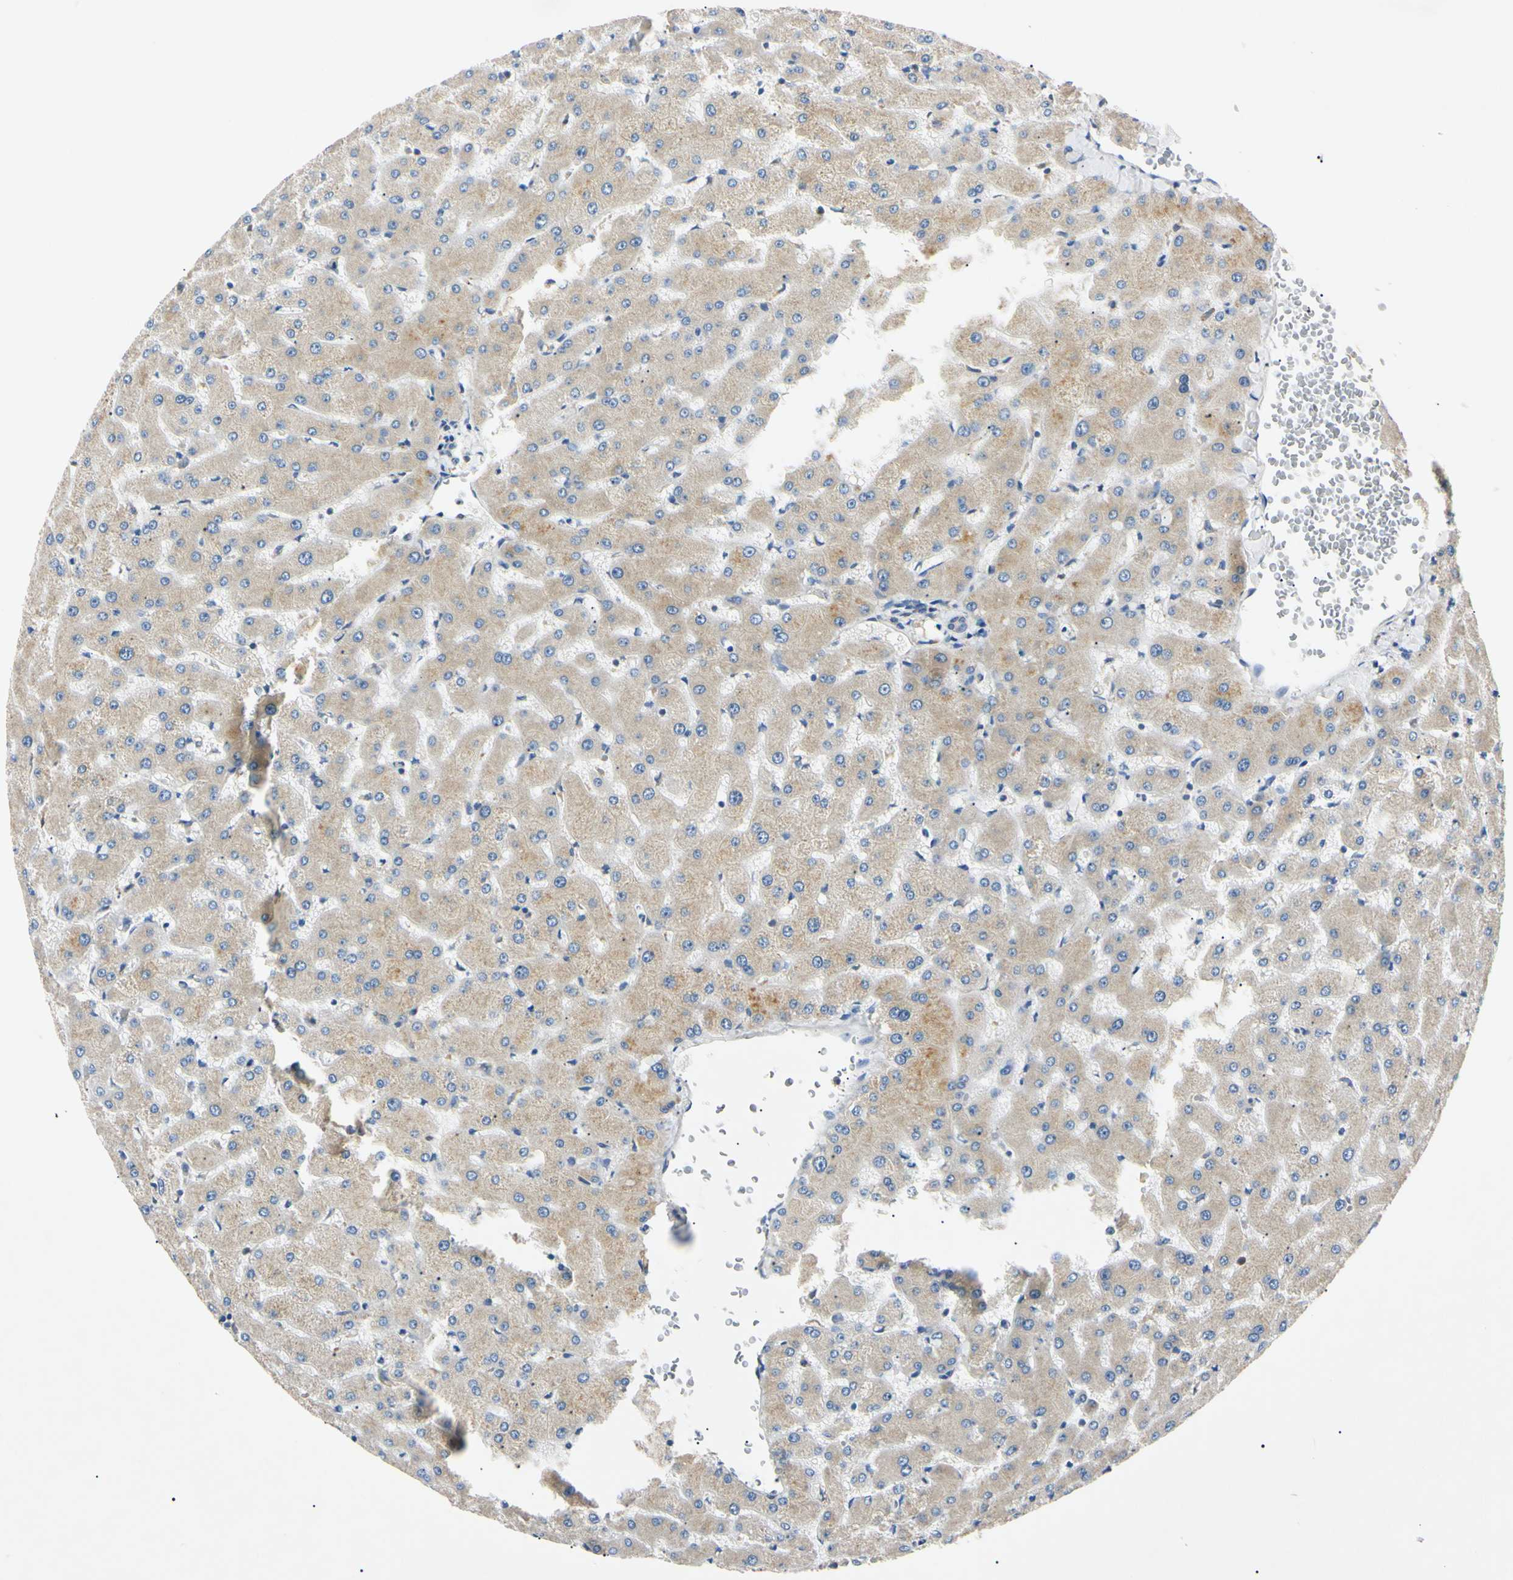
{"staining": {"intensity": "negative", "quantity": "none", "location": "none"}, "tissue": "liver", "cell_type": "Cholangiocytes", "image_type": "normal", "snomed": [{"axis": "morphology", "description": "Normal tissue, NOS"}, {"axis": "topography", "description": "Liver"}], "caption": "DAB (3,3'-diaminobenzidine) immunohistochemical staining of benign liver shows no significant positivity in cholangiocytes.", "gene": "DNAJB12", "patient": {"sex": "female", "age": 63}}